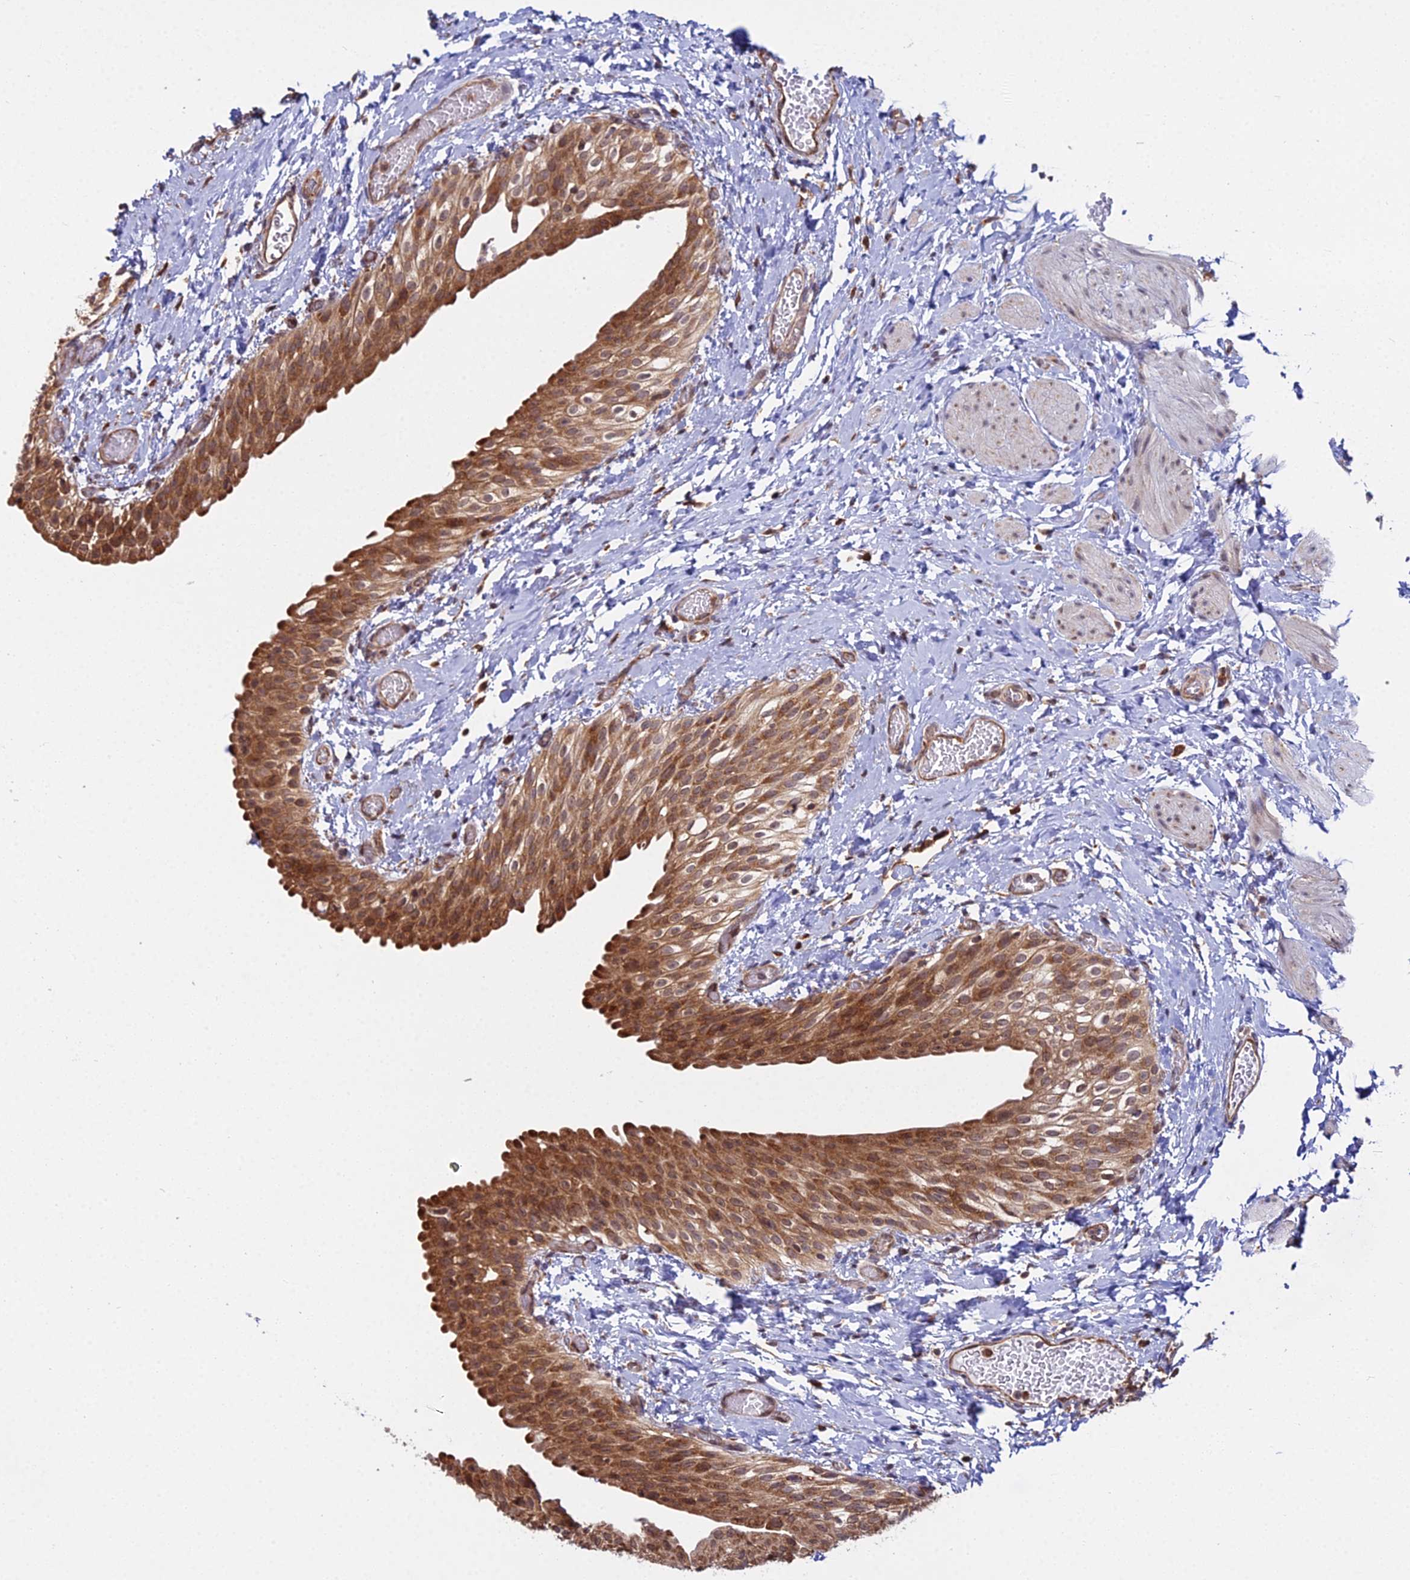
{"staining": {"intensity": "moderate", "quantity": ">75%", "location": "cytoplasmic/membranous"}, "tissue": "urinary bladder", "cell_type": "Urothelial cells", "image_type": "normal", "snomed": [{"axis": "morphology", "description": "Normal tissue, NOS"}, {"axis": "topography", "description": "Urinary bladder"}], "caption": "Benign urinary bladder reveals moderate cytoplasmic/membranous positivity in approximately >75% of urothelial cells Immunohistochemistry stains the protein of interest in brown and the nuclei are stained blue..", "gene": "RPL26", "patient": {"sex": "male", "age": 1}}